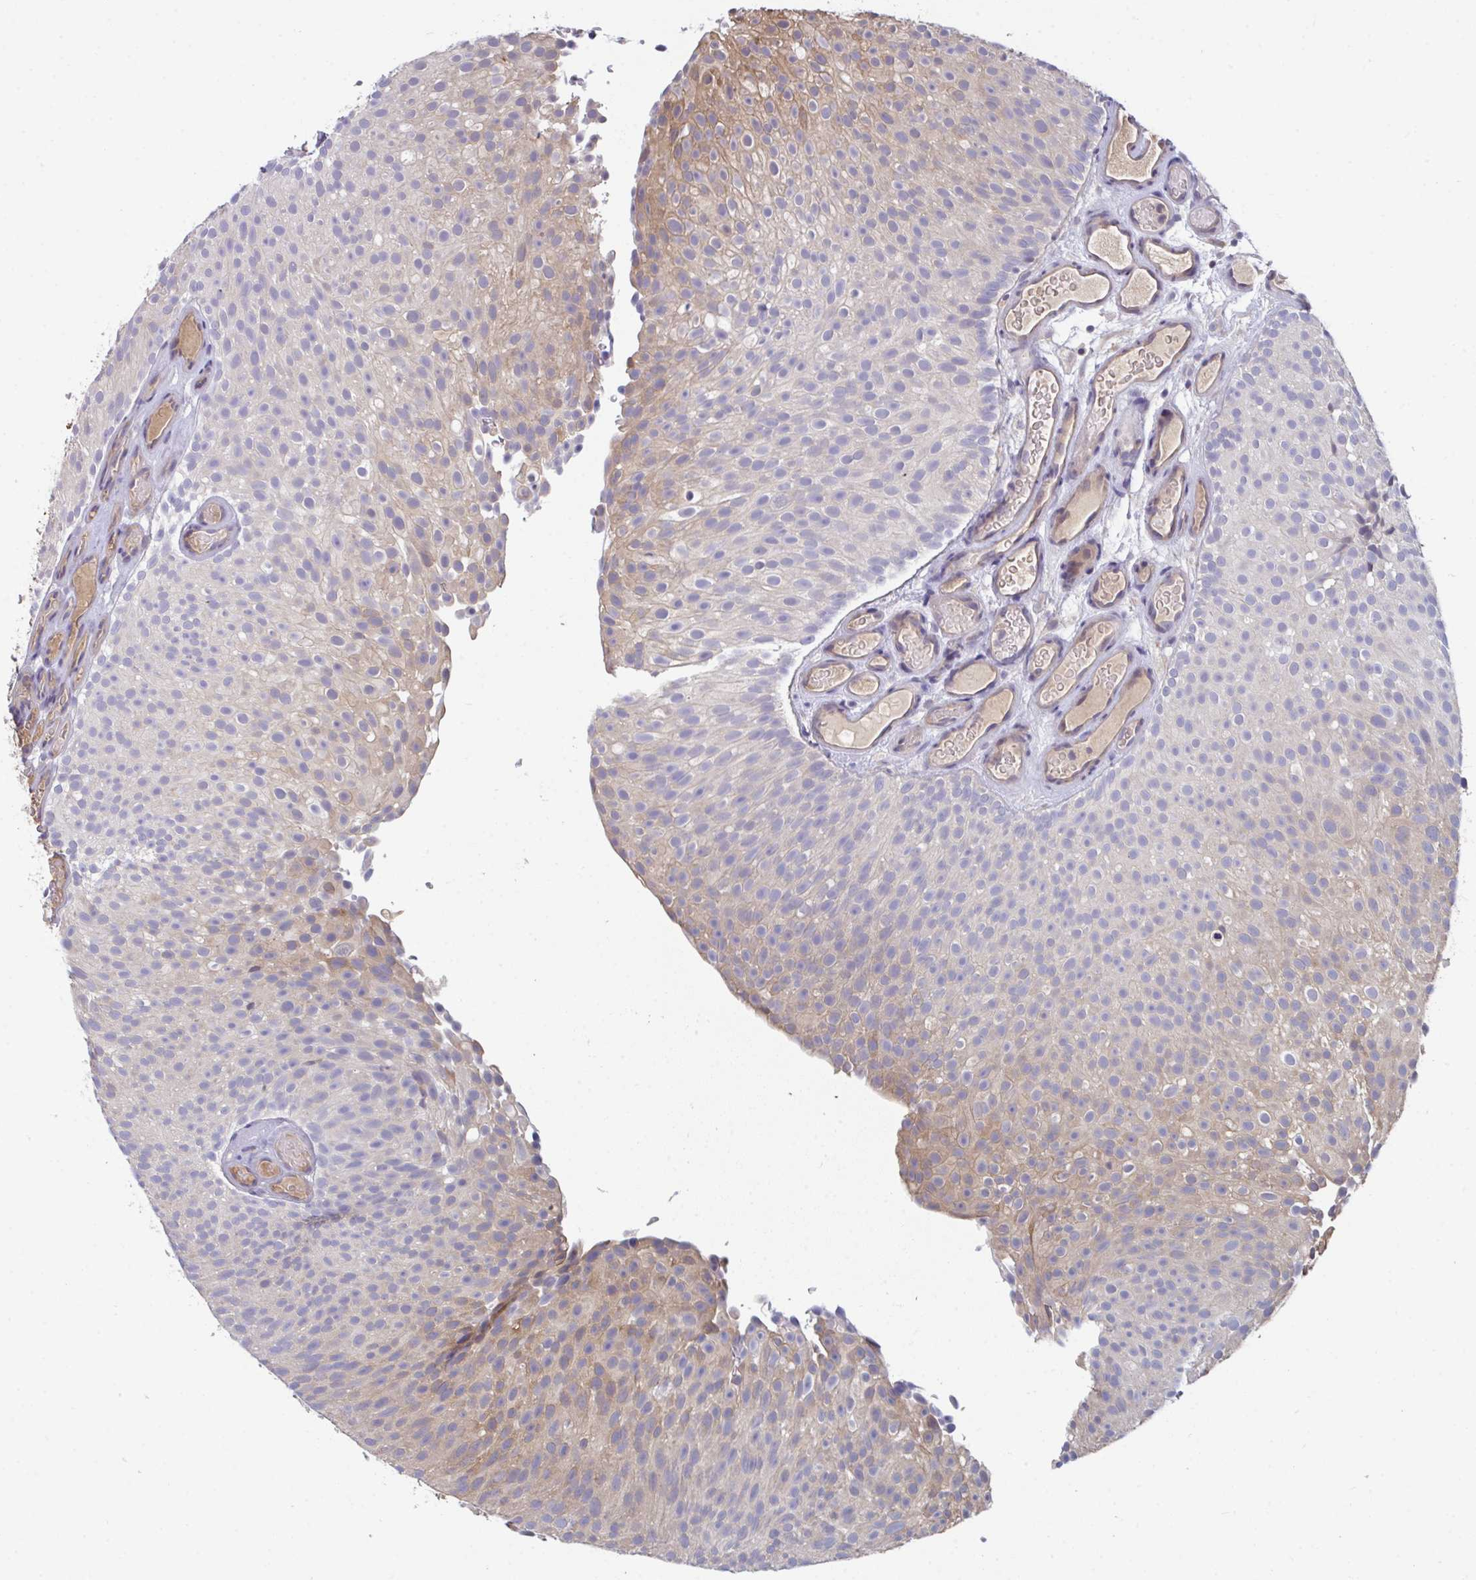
{"staining": {"intensity": "weak", "quantity": "25%-75%", "location": "cytoplasmic/membranous"}, "tissue": "urothelial cancer", "cell_type": "Tumor cells", "image_type": "cancer", "snomed": [{"axis": "morphology", "description": "Urothelial carcinoma, Low grade"}, {"axis": "topography", "description": "Urinary bladder"}], "caption": "Tumor cells show low levels of weak cytoplasmic/membranous staining in about 25%-75% of cells in low-grade urothelial carcinoma.", "gene": "TTC9C", "patient": {"sex": "male", "age": 78}}